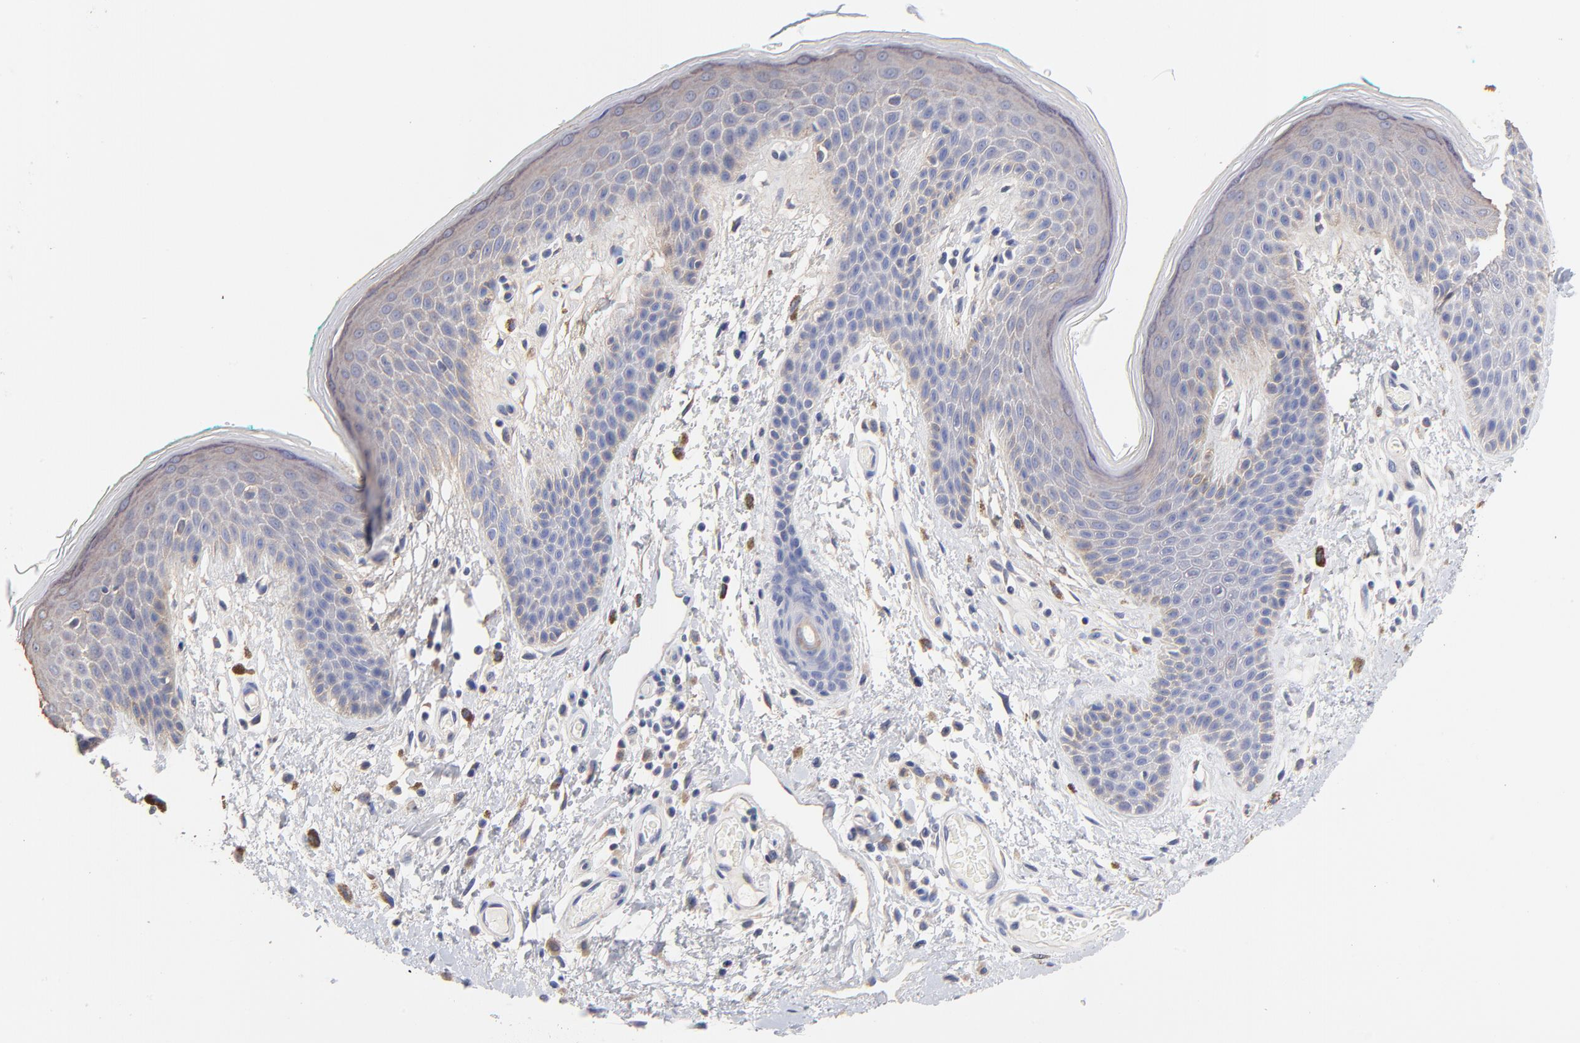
{"staining": {"intensity": "weak", "quantity": "25%-75%", "location": "cytoplasmic/membranous"}, "tissue": "skin", "cell_type": "Epidermal cells", "image_type": "normal", "snomed": [{"axis": "morphology", "description": "Normal tissue, NOS"}, {"axis": "topography", "description": "Anal"}], "caption": "DAB immunohistochemical staining of benign skin displays weak cytoplasmic/membranous protein staining in approximately 25%-75% of epidermal cells. The protein of interest is shown in brown color, while the nuclei are stained blue.", "gene": "TWNK", "patient": {"sex": "male", "age": 74}}